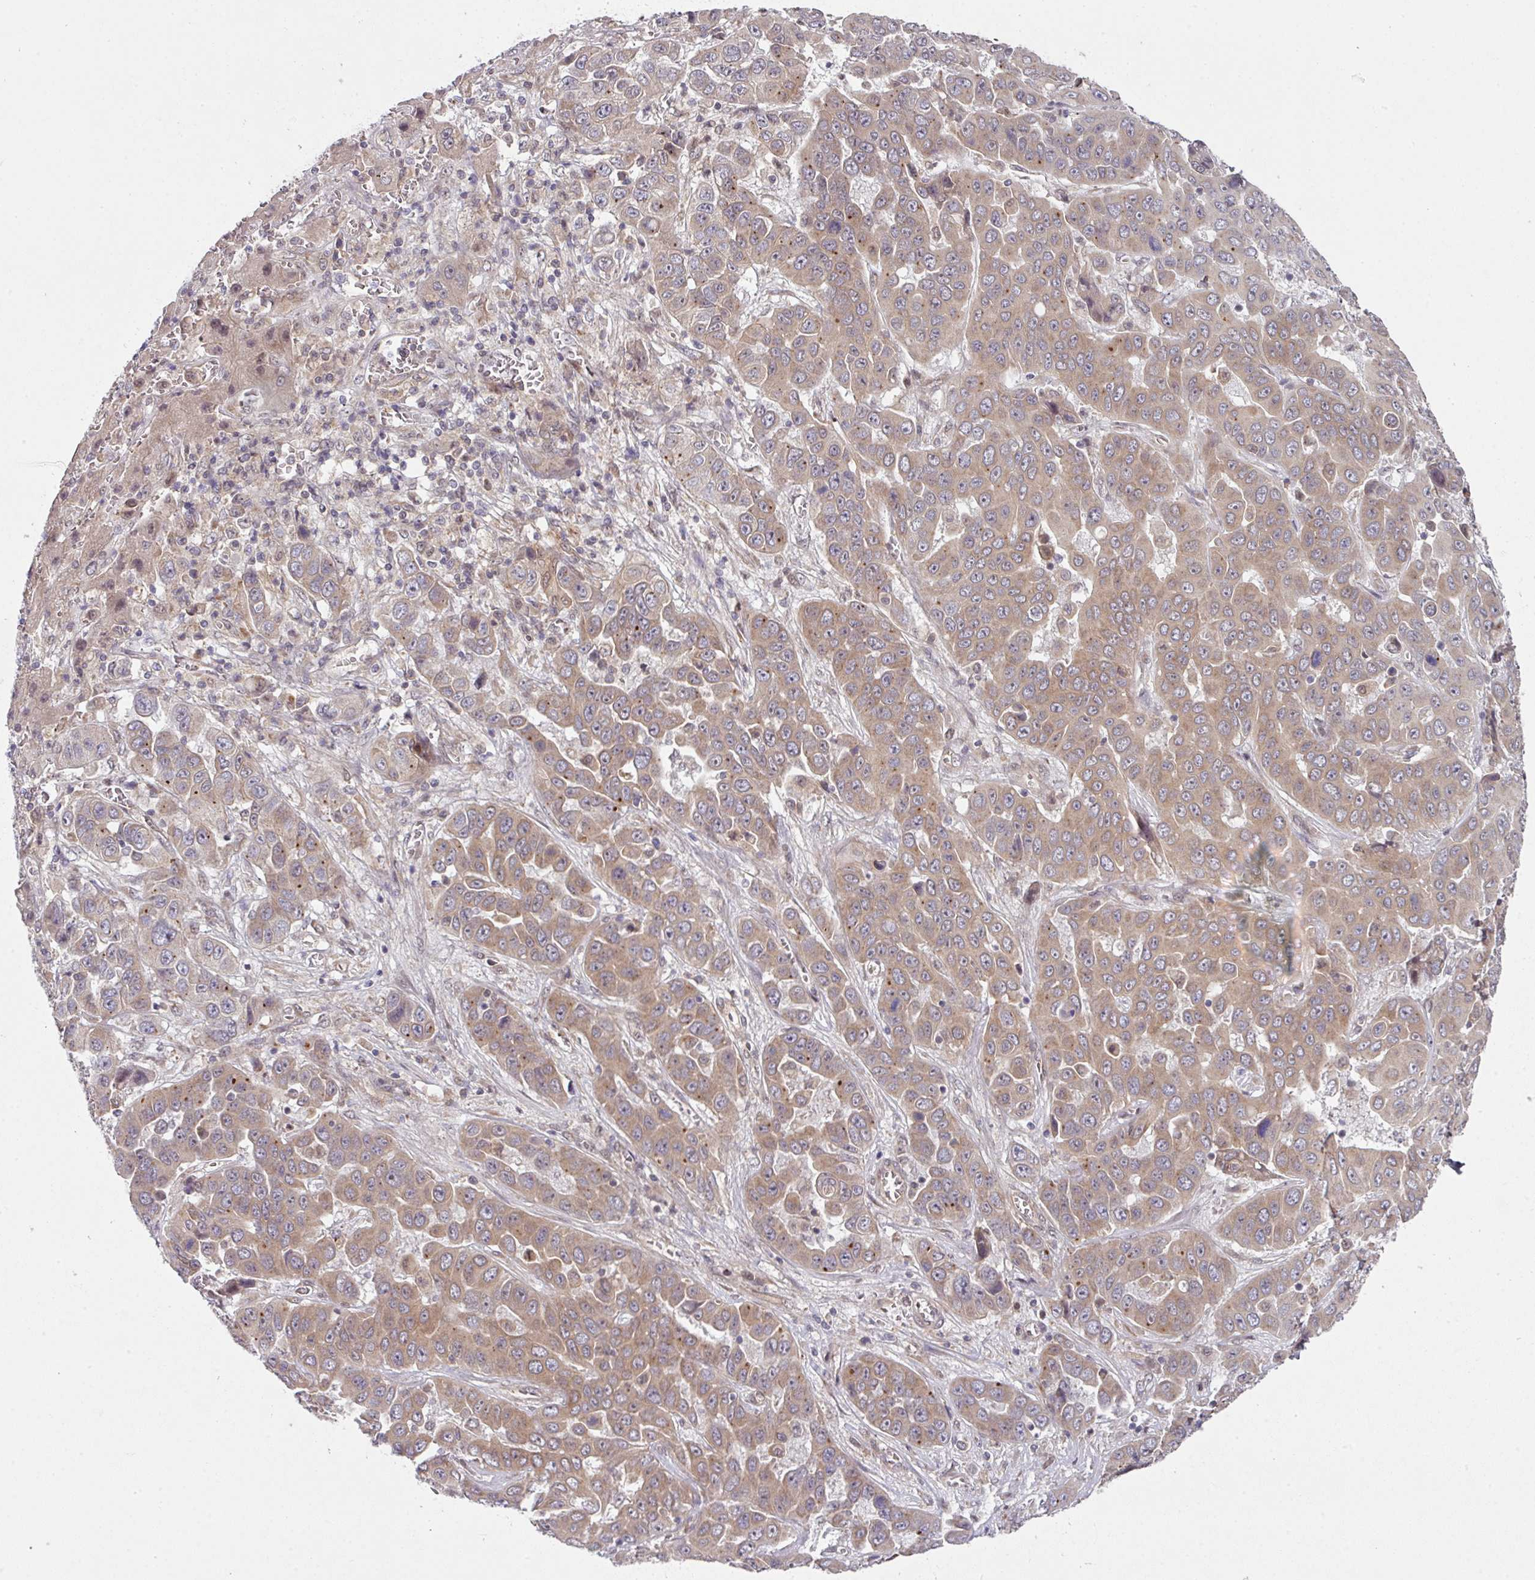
{"staining": {"intensity": "moderate", "quantity": ">75%", "location": "cytoplasmic/membranous"}, "tissue": "liver cancer", "cell_type": "Tumor cells", "image_type": "cancer", "snomed": [{"axis": "morphology", "description": "Cholangiocarcinoma"}, {"axis": "topography", "description": "Liver"}], "caption": "Moderate cytoplasmic/membranous expression for a protein is seen in approximately >75% of tumor cells of liver cholangiocarcinoma using immunohistochemistry (IHC).", "gene": "CAMLG", "patient": {"sex": "female", "age": 52}}